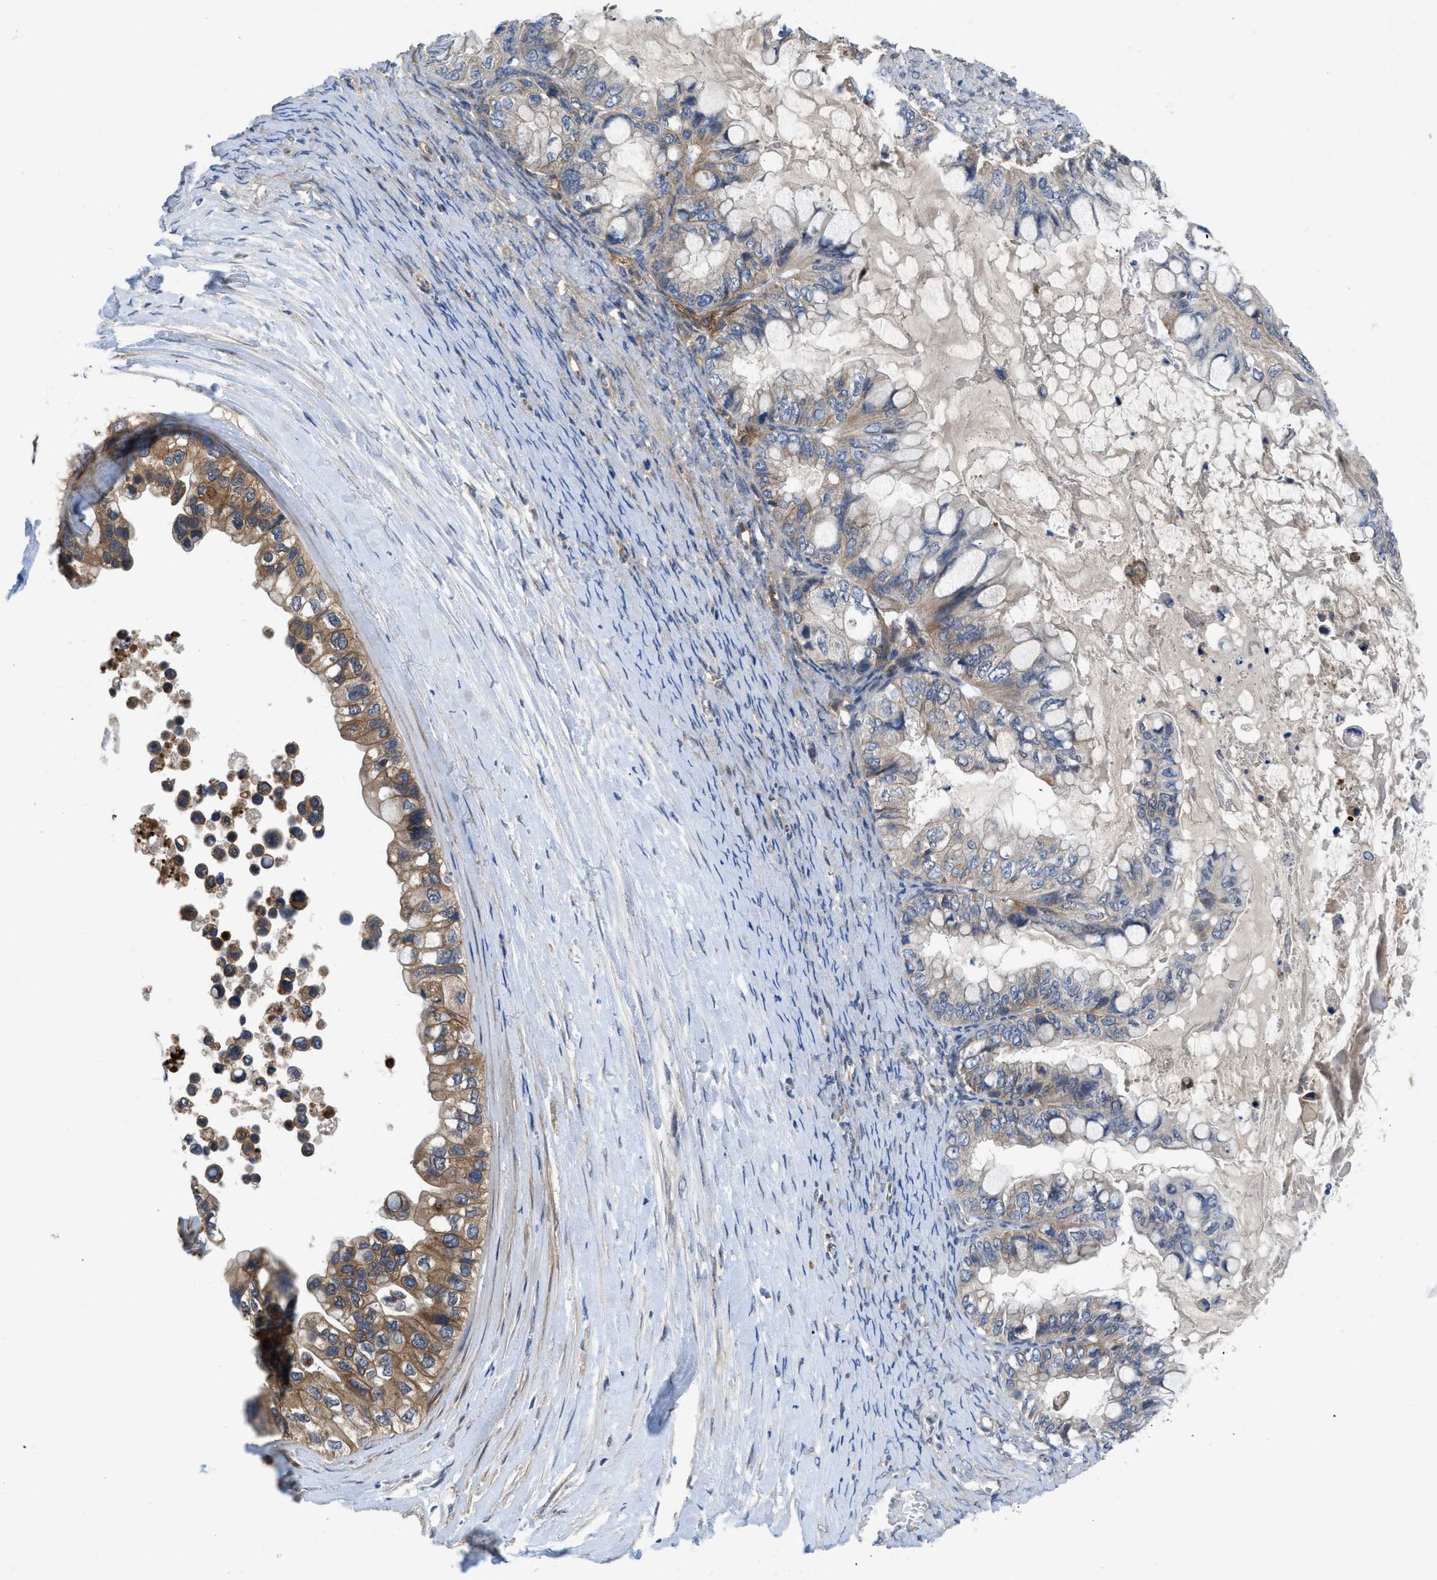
{"staining": {"intensity": "moderate", "quantity": "<25%", "location": "cytoplasmic/membranous"}, "tissue": "ovarian cancer", "cell_type": "Tumor cells", "image_type": "cancer", "snomed": [{"axis": "morphology", "description": "Cystadenocarcinoma, mucinous, NOS"}, {"axis": "topography", "description": "Ovary"}], "caption": "High-magnification brightfield microscopy of ovarian mucinous cystadenocarcinoma stained with DAB (brown) and counterstained with hematoxylin (blue). tumor cells exhibit moderate cytoplasmic/membranous positivity is seen in about<25% of cells.", "gene": "PANX1", "patient": {"sex": "female", "age": 80}}